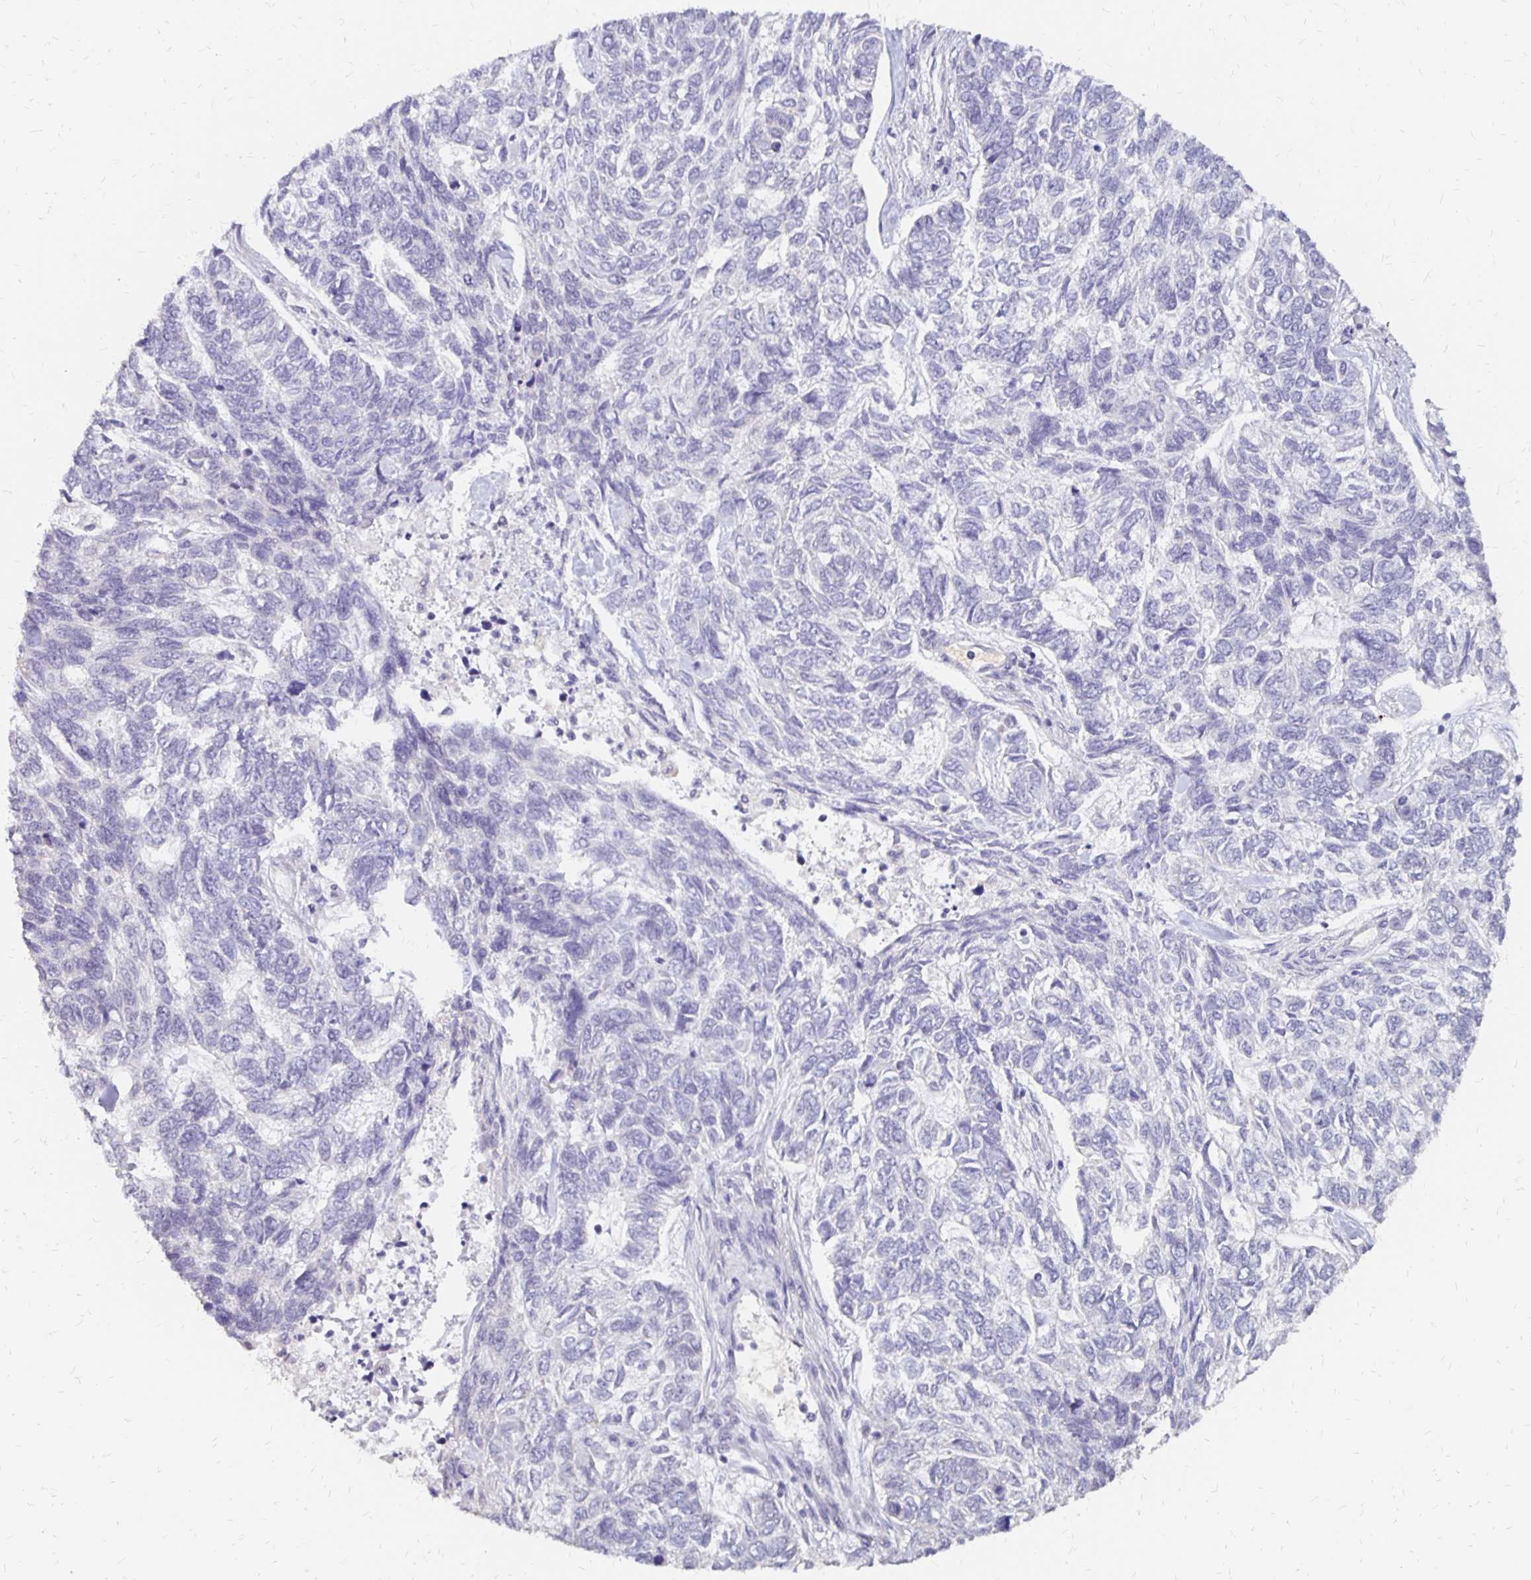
{"staining": {"intensity": "negative", "quantity": "none", "location": "none"}, "tissue": "skin cancer", "cell_type": "Tumor cells", "image_type": "cancer", "snomed": [{"axis": "morphology", "description": "Basal cell carcinoma"}, {"axis": "topography", "description": "Skin"}], "caption": "A high-resolution image shows IHC staining of skin basal cell carcinoma, which reveals no significant expression in tumor cells.", "gene": "ATOSB", "patient": {"sex": "female", "age": 65}}